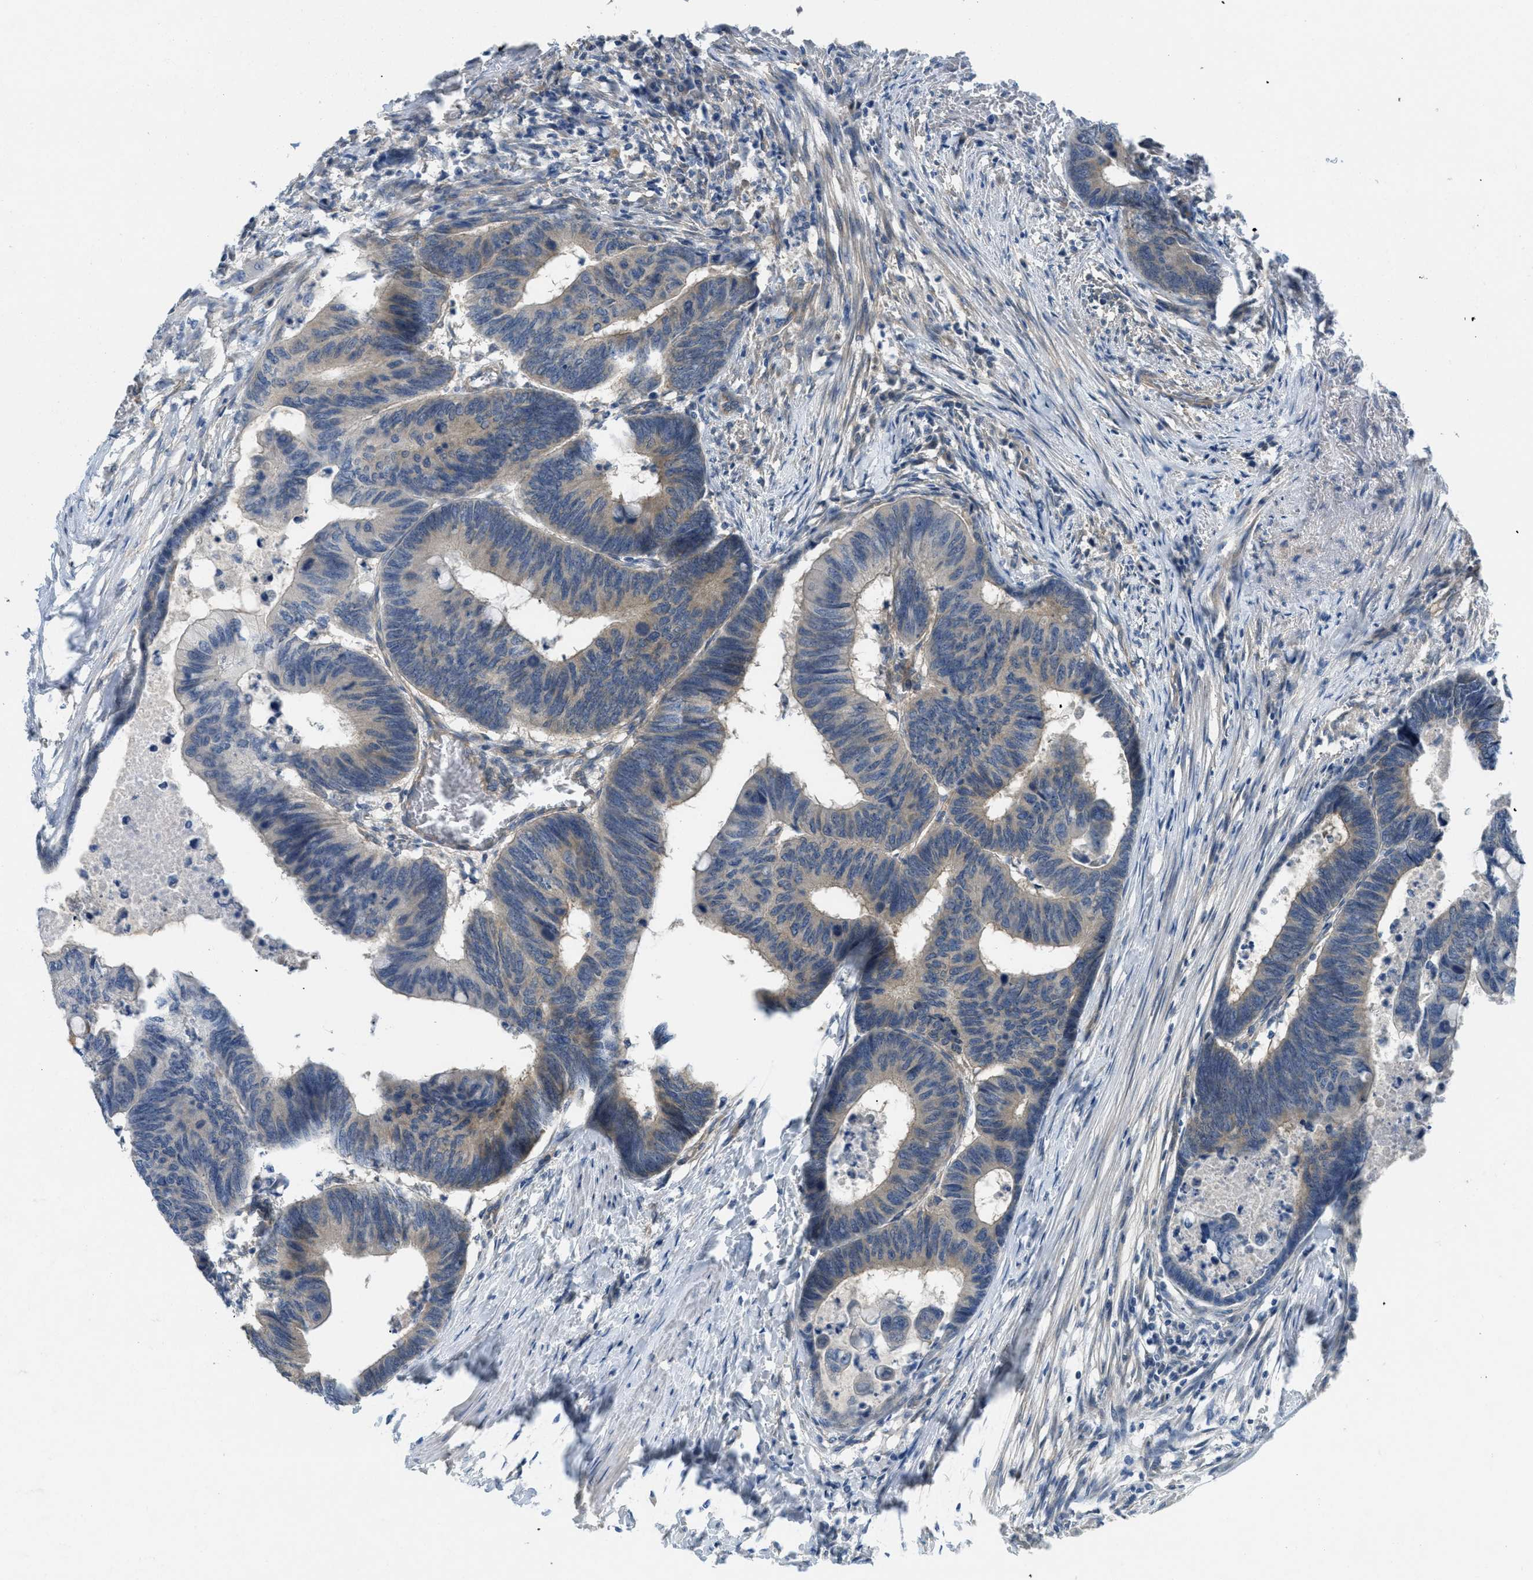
{"staining": {"intensity": "weak", "quantity": "25%-75%", "location": "cytoplasmic/membranous"}, "tissue": "colorectal cancer", "cell_type": "Tumor cells", "image_type": "cancer", "snomed": [{"axis": "morphology", "description": "Normal tissue, NOS"}, {"axis": "morphology", "description": "Adenocarcinoma, NOS"}, {"axis": "topography", "description": "Rectum"}, {"axis": "topography", "description": "Peripheral nerve tissue"}], "caption": "Colorectal cancer (adenocarcinoma) tissue shows weak cytoplasmic/membranous positivity in about 25%-75% of tumor cells", "gene": "ZFYVE9", "patient": {"sex": "male", "age": 92}}